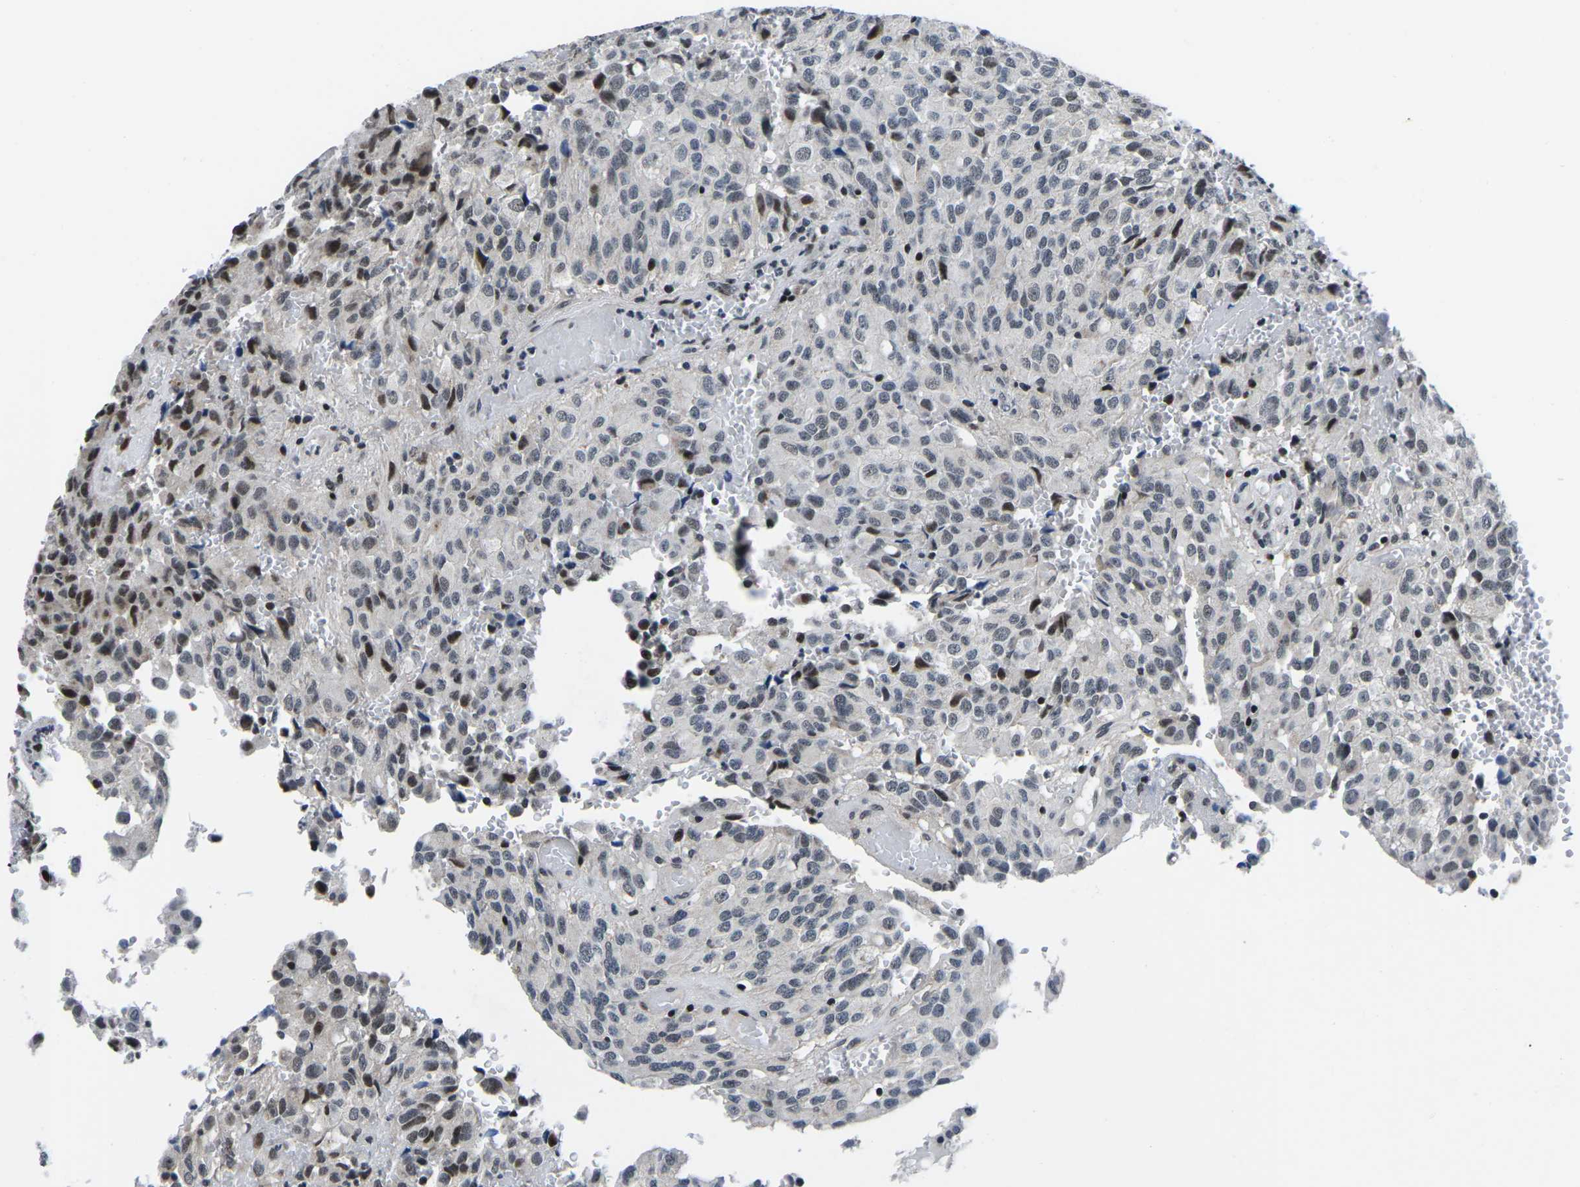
{"staining": {"intensity": "moderate", "quantity": "<25%", "location": "nuclear"}, "tissue": "glioma", "cell_type": "Tumor cells", "image_type": "cancer", "snomed": [{"axis": "morphology", "description": "Glioma, malignant, High grade"}, {"axis": "topography", "description": "Brain"}], "caption": "Protein expression analysis of human glioma reveals moderate nuclear positivity in approximately <25% of tumor cells.", "gene": "CDC73", "patient": {"sex": "male", "age": 32}}